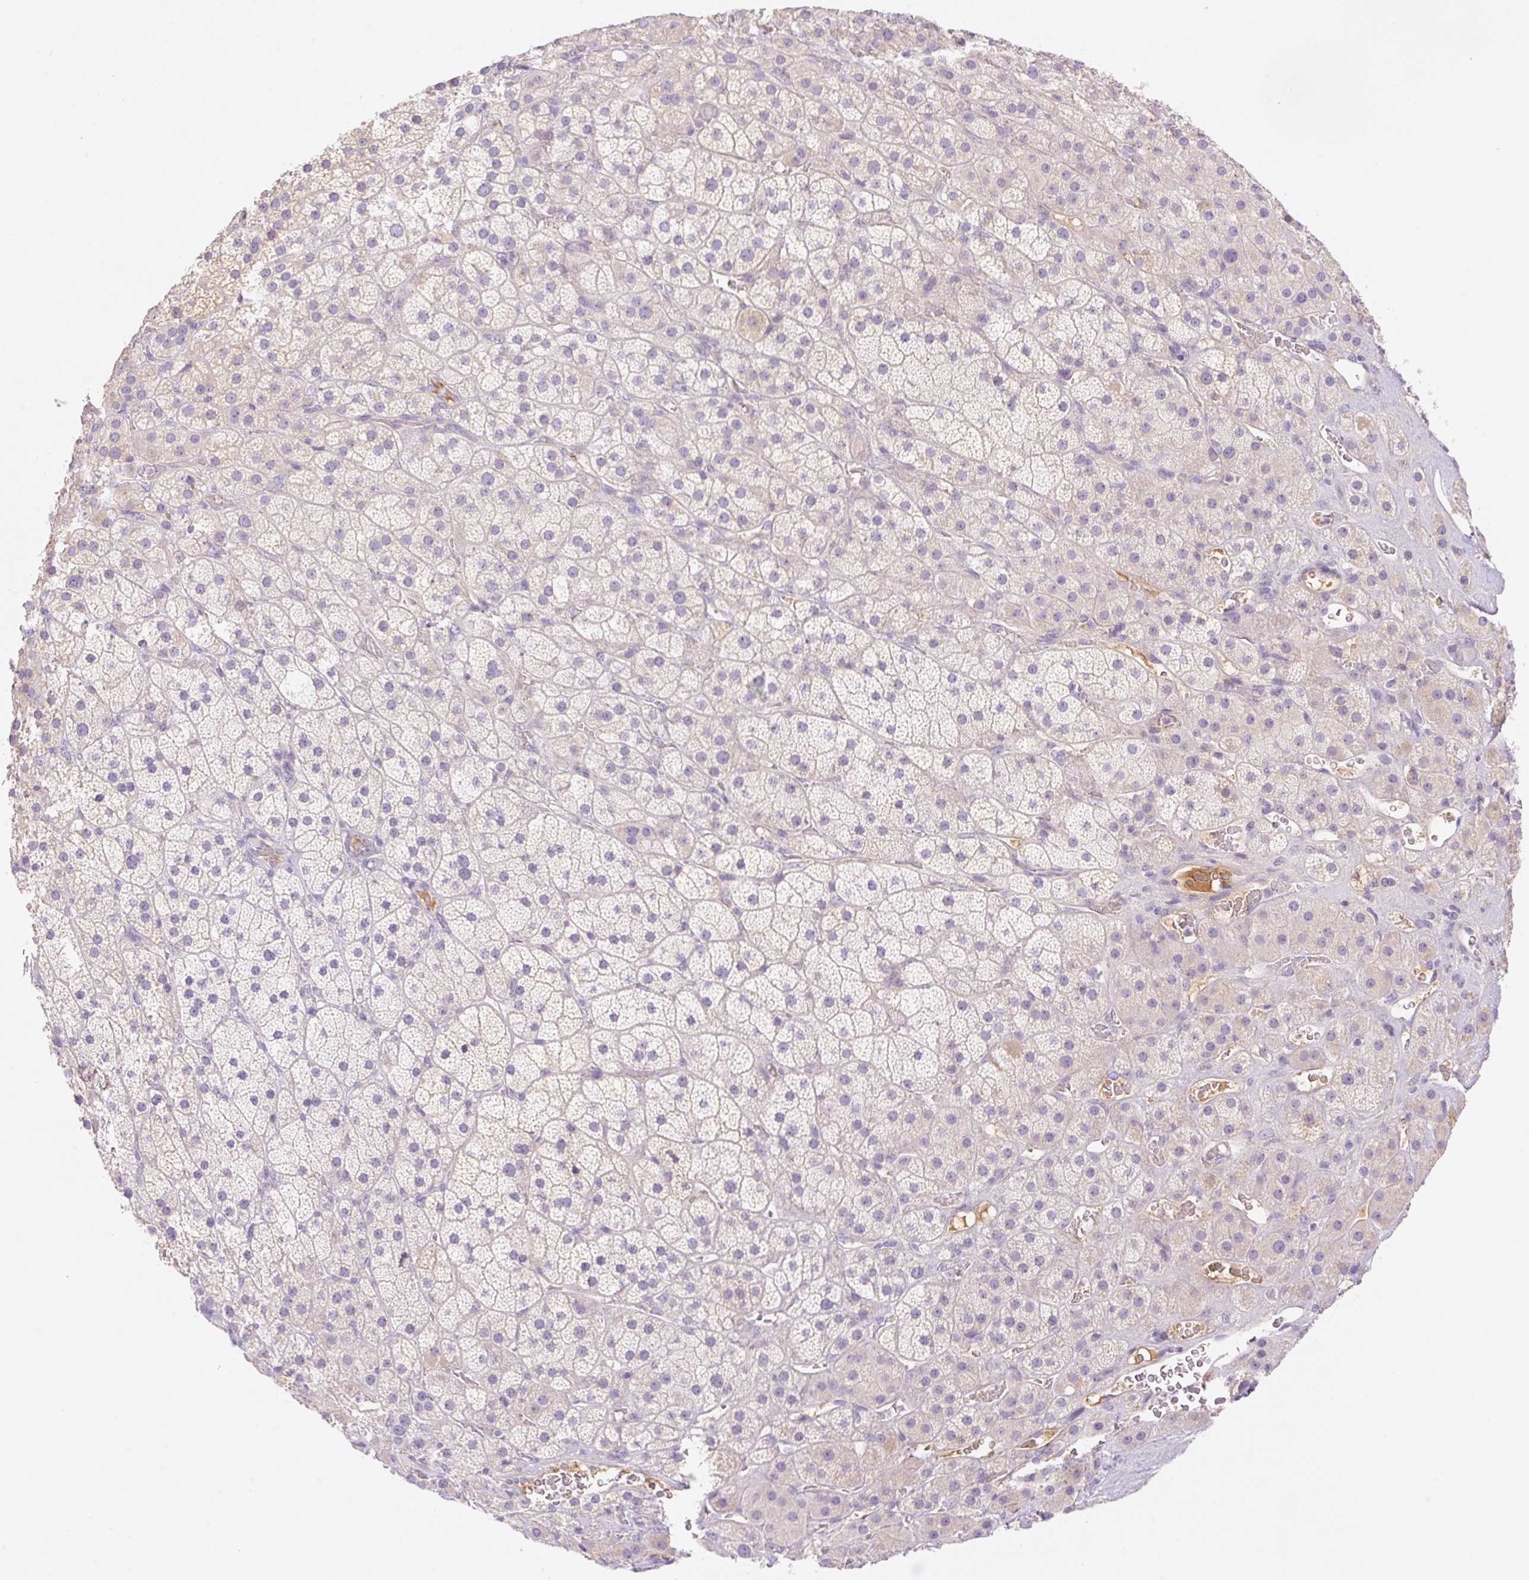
{"staining": {"intensity": "negative", "quantity": "none", "location": "none"}, "tissue": "adrenal gland", "cell_type": "Glandular cells", "image_type": "normal", "snomed": [{"axis": "morphology", "description": "Normal tissue, NOS"}, {"axis": "topography", "description": "Adrenal gland"}], "caption": "A high-resolution histopathology image shows immunohistochemistry (IHC) staining of unremarkable adrenal gland, which displays no significant staining in glandular cells.", "gene": "DENND5A", "patient": {"sex": "male", "age": 57}}